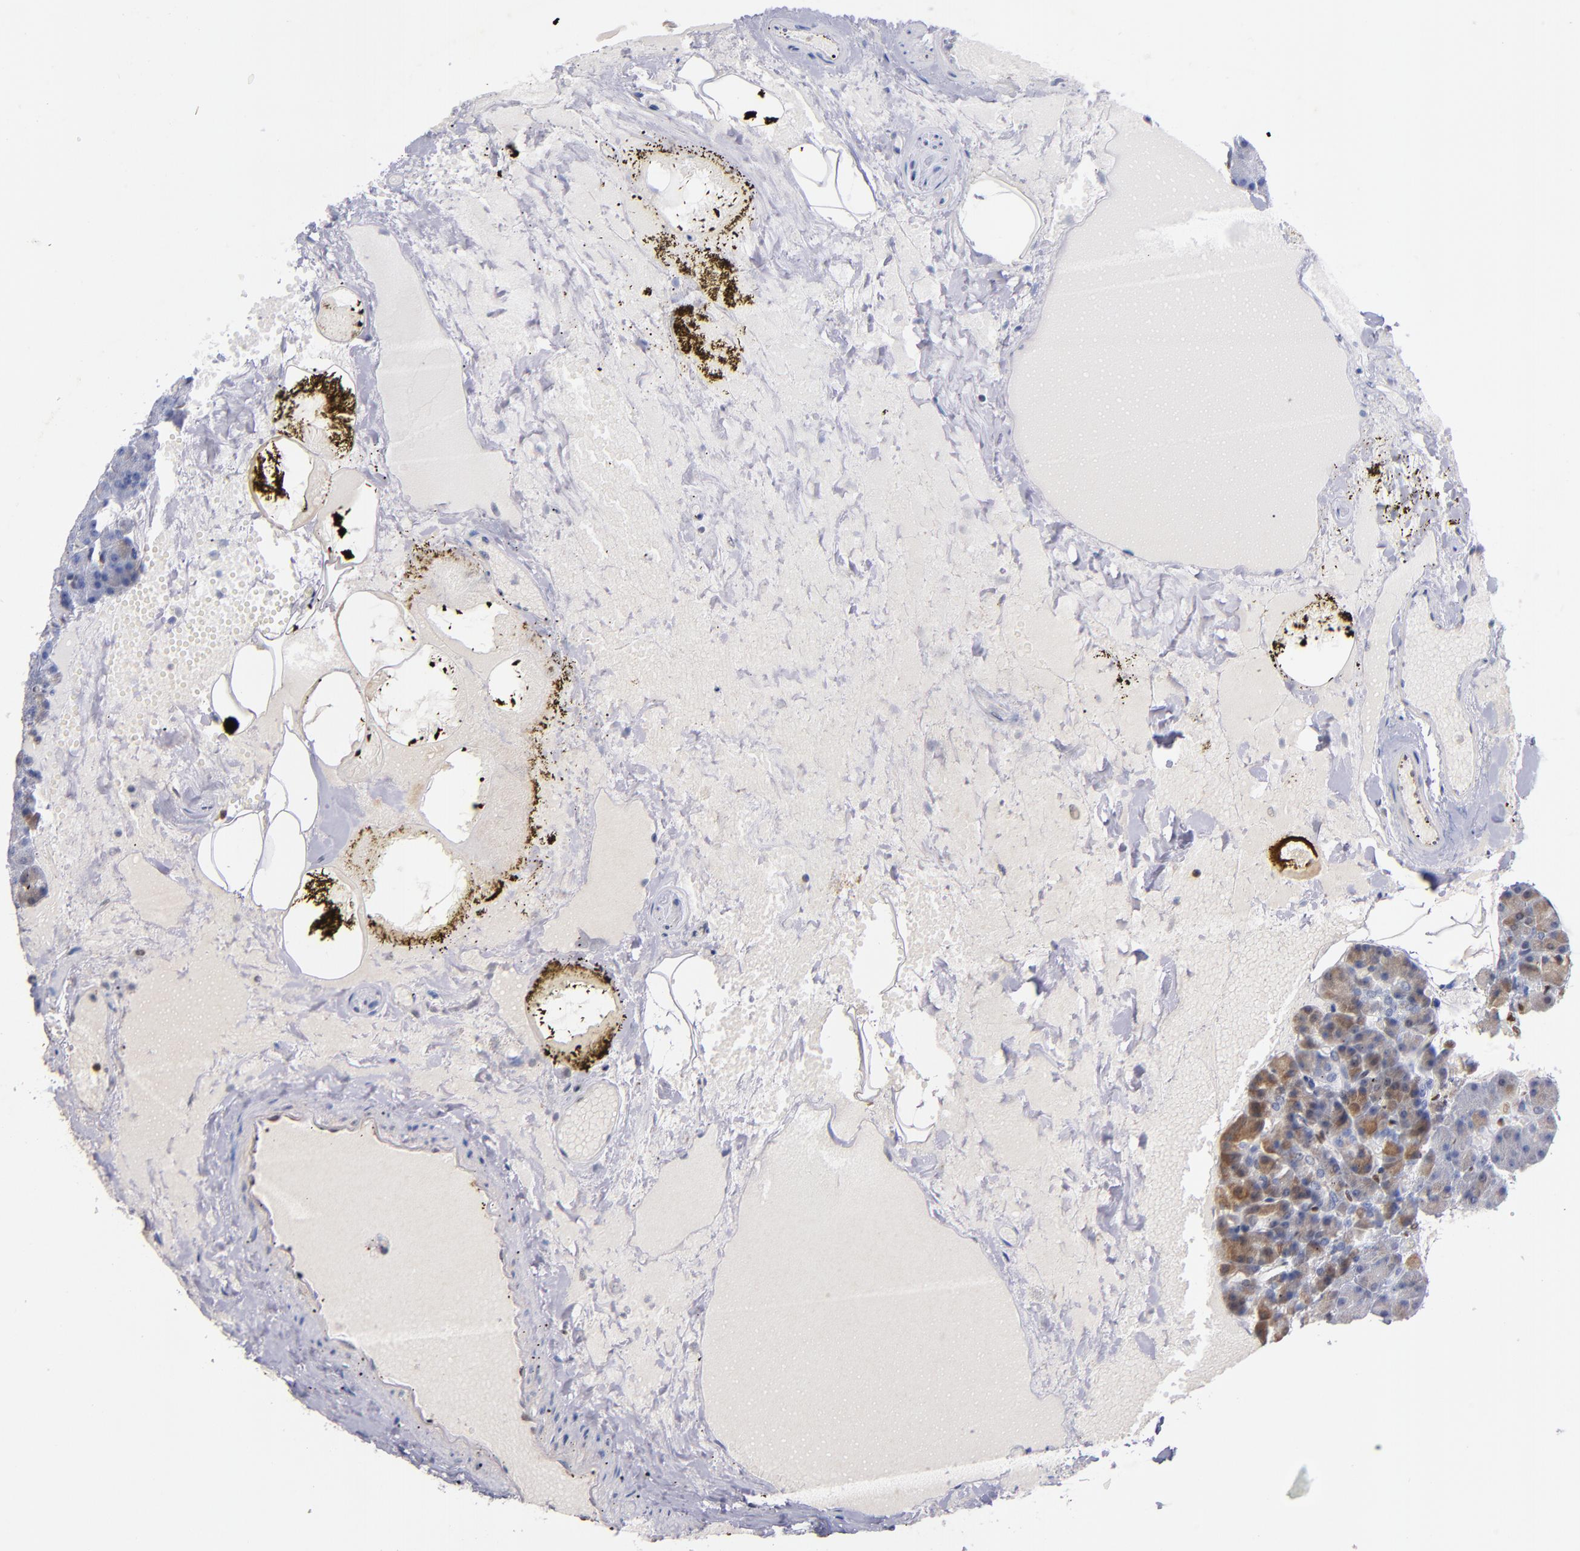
{"staining": {"intensity": "negative", "quantity": "none", "location": "none"}, "tissue": "pancreas", "cell_type": "Exocrine glandular cells", "image_type": "normal", "snomed": [{"axis": "morphology", "description": "Normal tissue, NOS"}, {"axis": "topography", "description": "Pancreas"}], "caption": "High power microscopy micrograph of an immunohistochemistry (IHC) photomicrograph of normal pancreas, revealing no significant positivity in exocrine glandular cells.", "gene": "IFI16", "patient": {"sex": "female", "age": 35}}